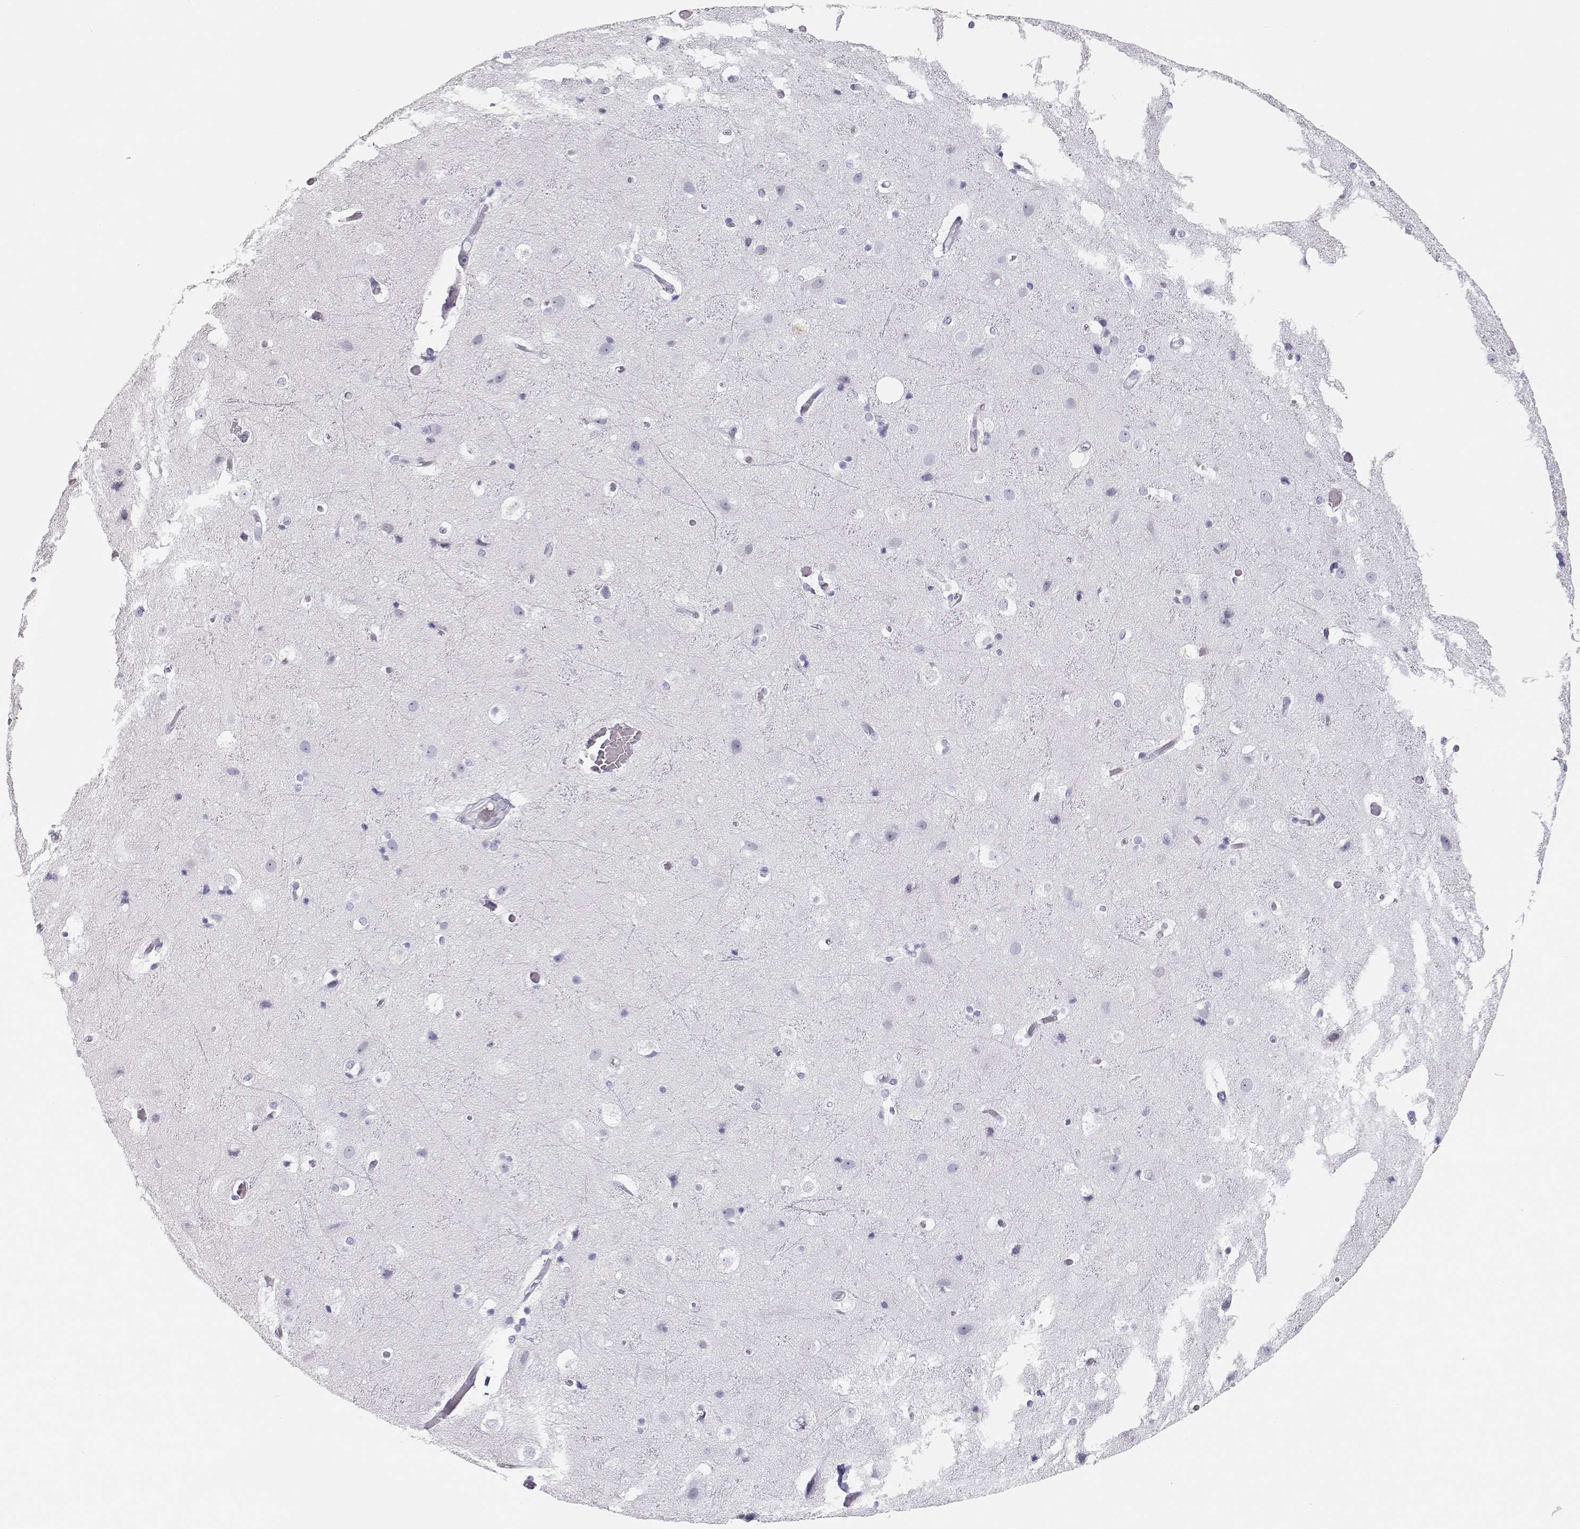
{"staining": {"intensity": "negative", "quantity": "none", "location": "none"}, "tissue": "cerebral cortex", "cell_type": "Endothelial cells", "image_type": "normal", "snomed": [{"axis": "morphology", "description": "Normal tissue, NOS"}, {"axis": "topography", "description": "Cerebral cortex"}], "caption": "Endothelial cells are negative for protein expression in normal human cerebral cortex.", "gene": "TKTL1", "patient": {"sex": "female", "age": 52}}